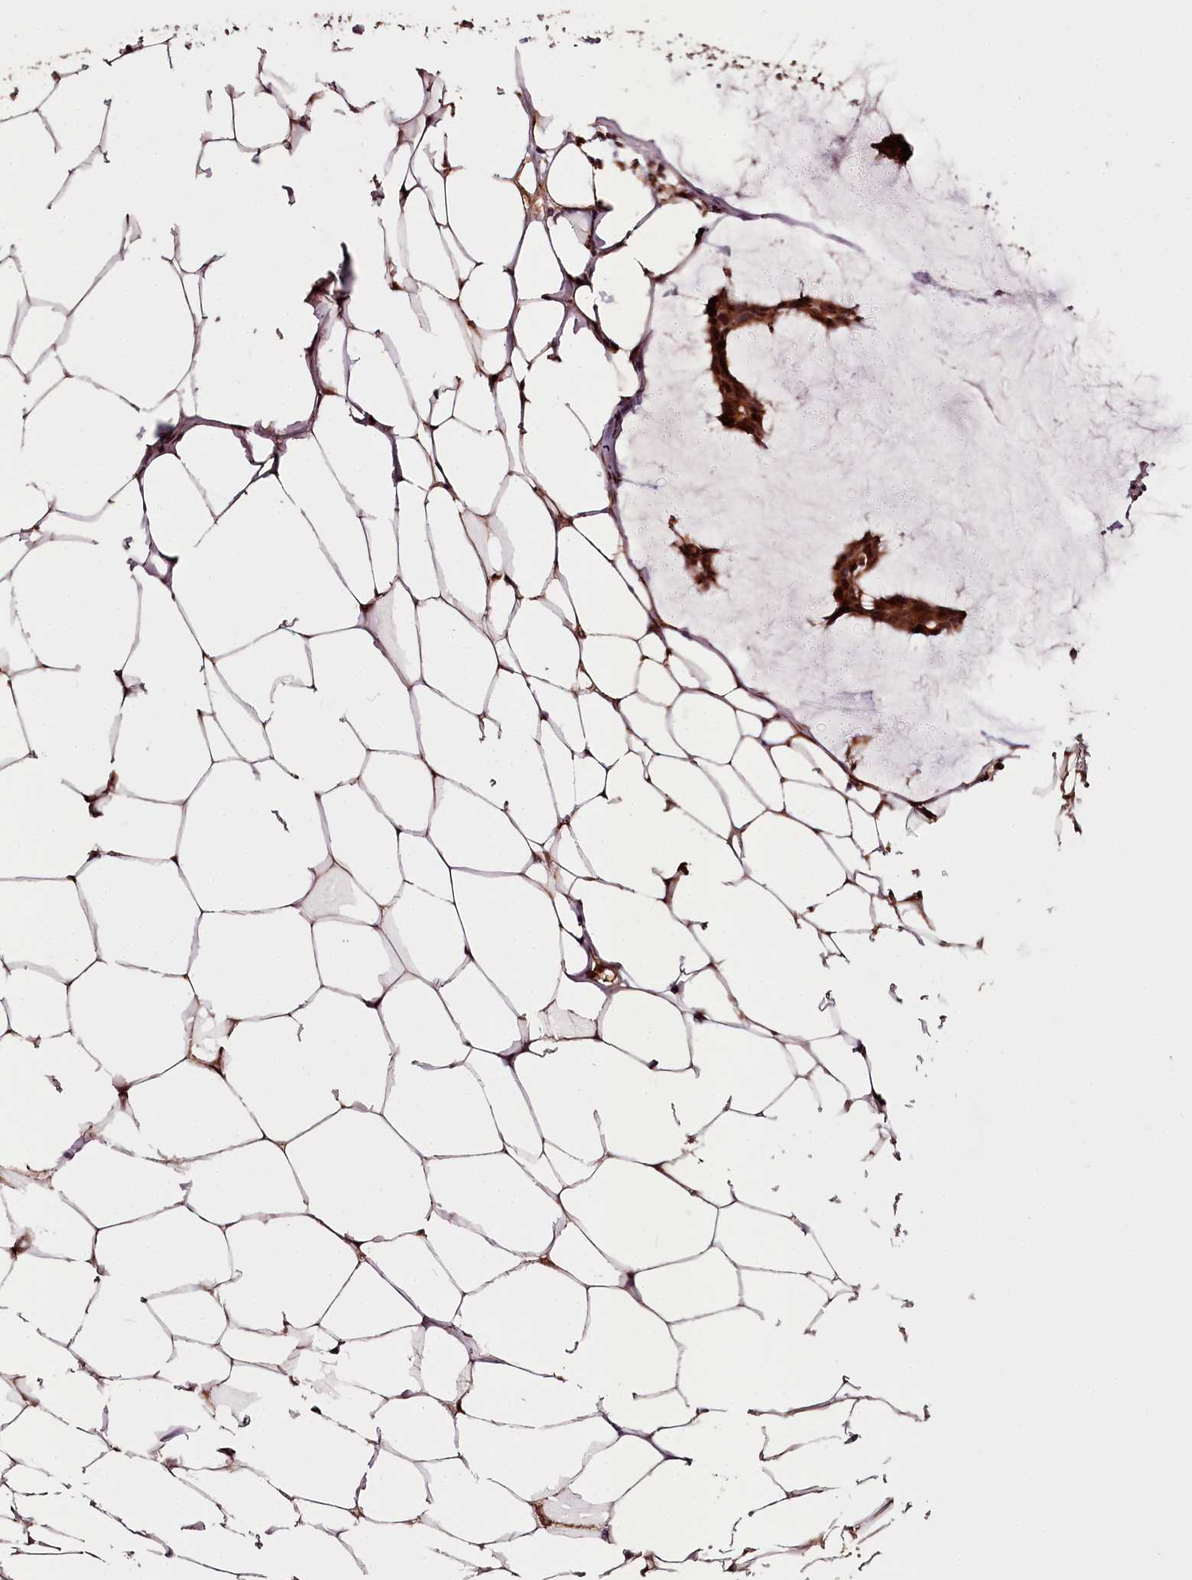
{"staining": {"intensity": "strong", "quantity": ">75%", "location": "cytoplasmic/membranous,nuclear"}, "tissue": "breast cancer", "cell_type": "Tumor cells", "image_type": "cancer", "snomed": [{"axis": "morphology", "description": "Duct carcinoma"}, {"axis": "topography", "description": "Breast"}], "caption": "Immunohistochemical staining of human breast intraductal carcinoma exhibits high levels of strong cytoplasmic/membranous and nuclear expression in about >75% of tumor cells.", "gene": "MAML3", "patient": {"sex": "female", "age": 93}}